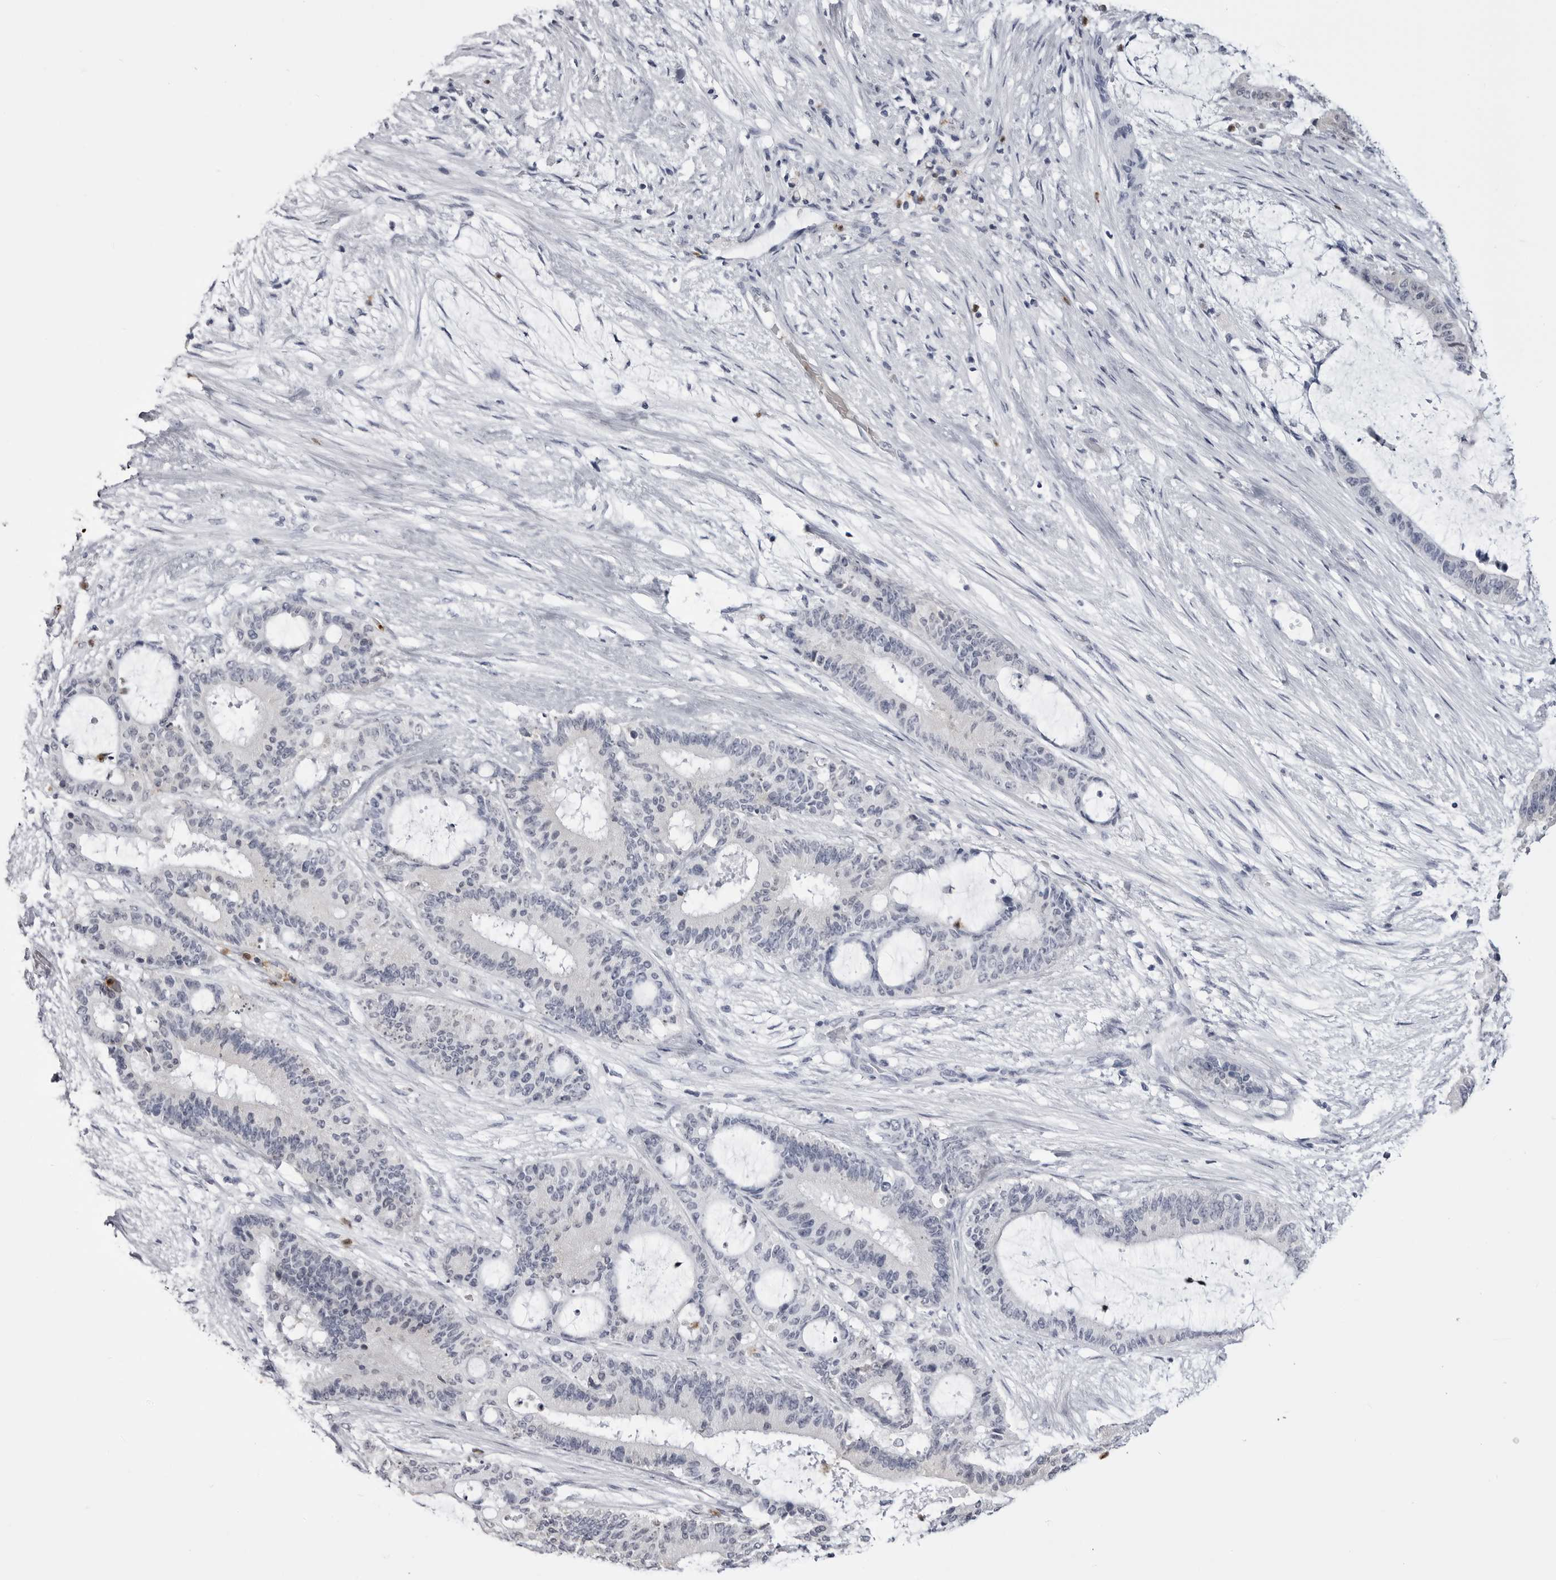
{"staining": {"intensity": "negative", "quantity": "none", "location": "none"}, "tissue": "liver cancer", "cell_type": "Tumor cells", "image_type": "cancer", "snomed": [{"axis": "morphology", "description": "Normal tissue, NOS"}, {"axis": "morphology", "description": "Cholangiocarcinoma"}, {"axis": "topography", "description": "Liver"}, {"axis": "topography", "description": "Peripheral nerve tissue"}], "caption": "Micrograph shows no significant protein staining in tumor cells of liver cancer.", "gene": "STAP2", "patient": {"sex": "female", "age": 73}}